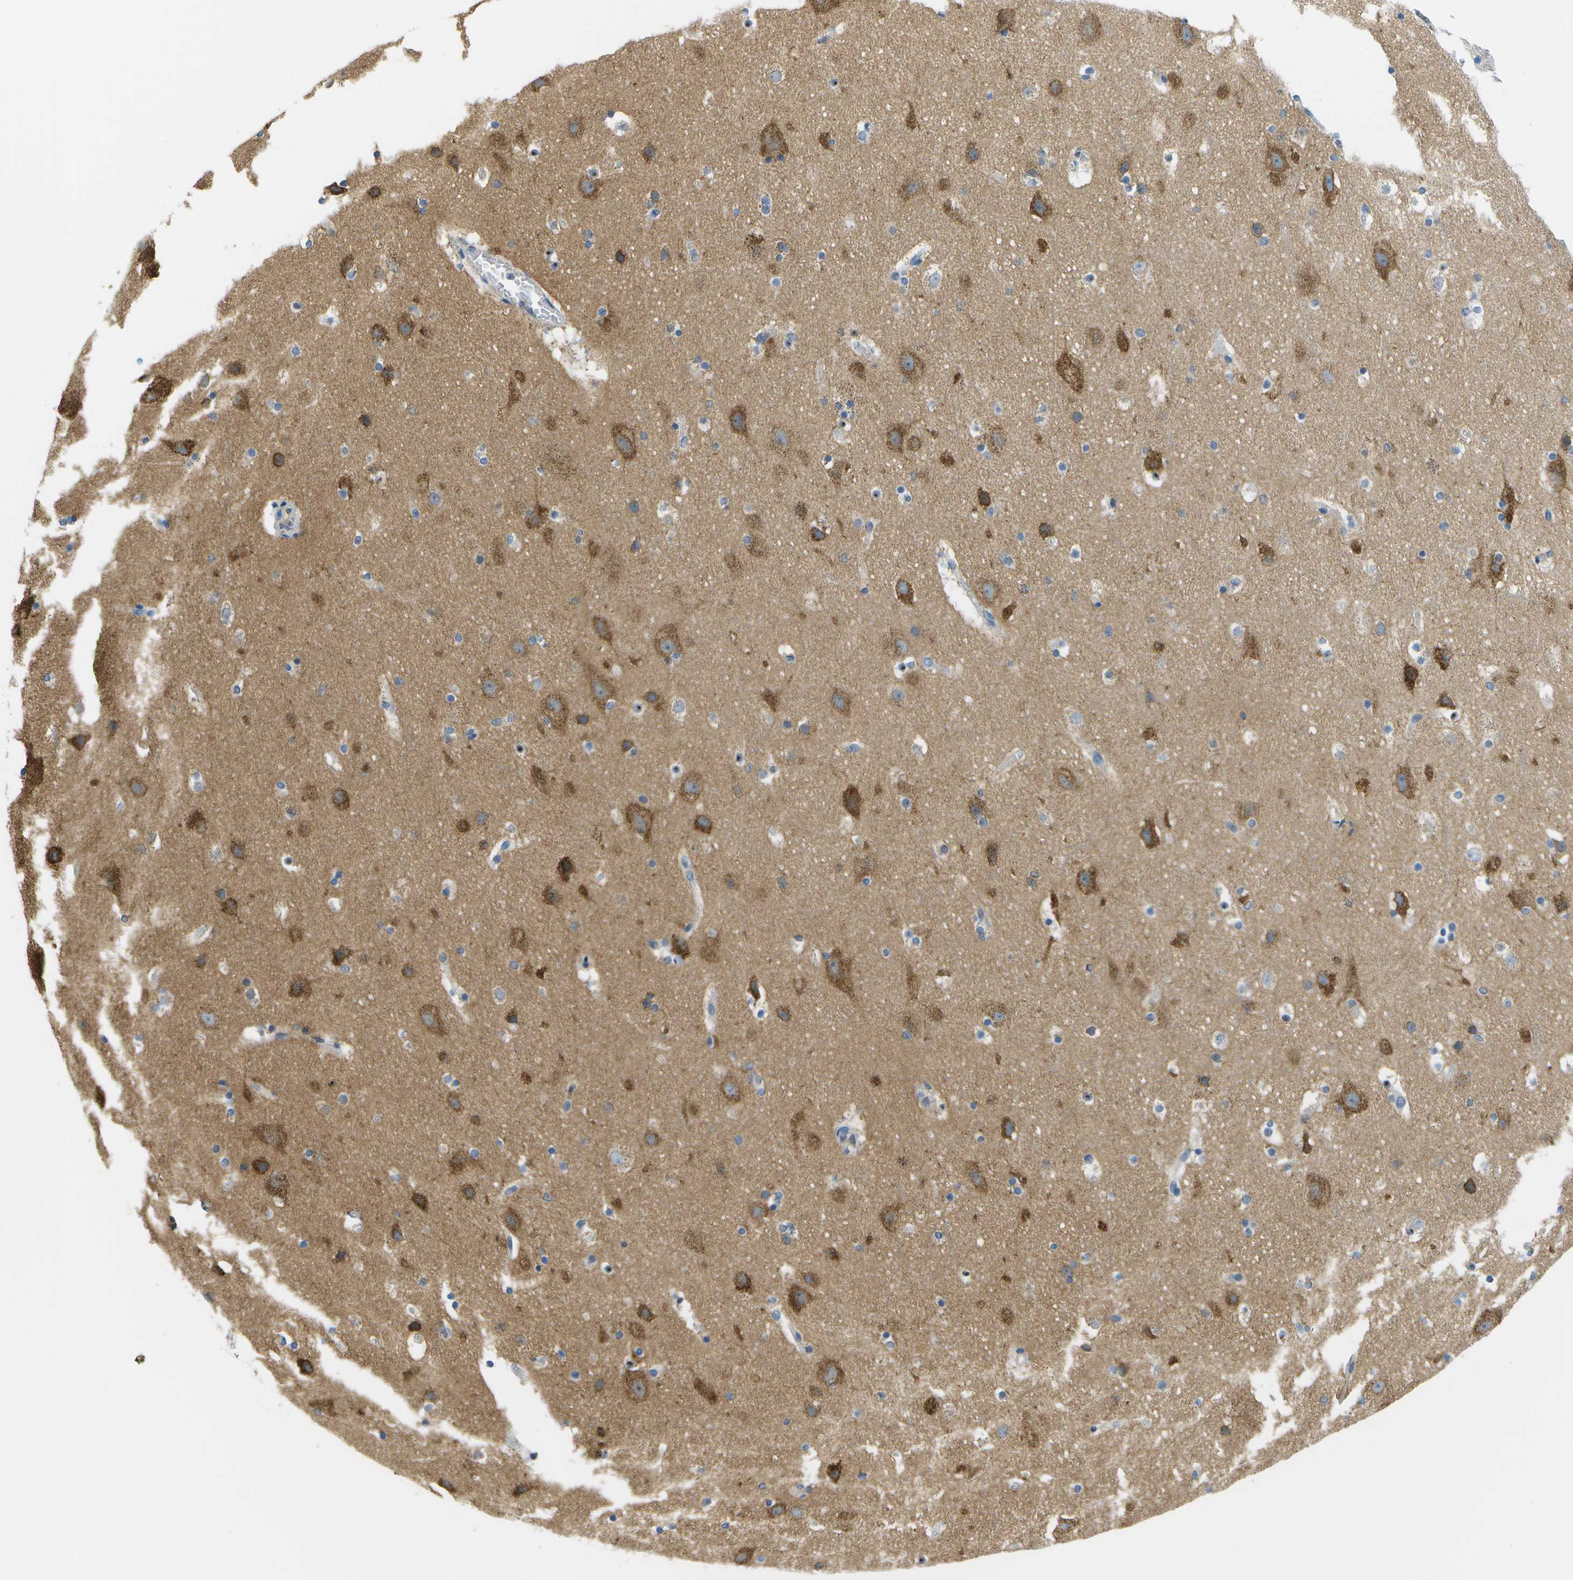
{"staining": {"intensity": "negative", "quantity": "none", "location": "none"}, "tissue": "cerebral cortex", "cell_type": "Endothelial cells", "image_type": "normal", "snomed": [{"axis": "morphology", "description": "Normal tissue, NOS"}, {"axis": "topography", "description": "Cerebral cortex"}], "caption": "Cerebral cortex stained for a protein using immunohistochemistry demonstrates no expression endothelial cells.", "gene": "PTGIS", "patient": {"sex": "male", "age": 45}}